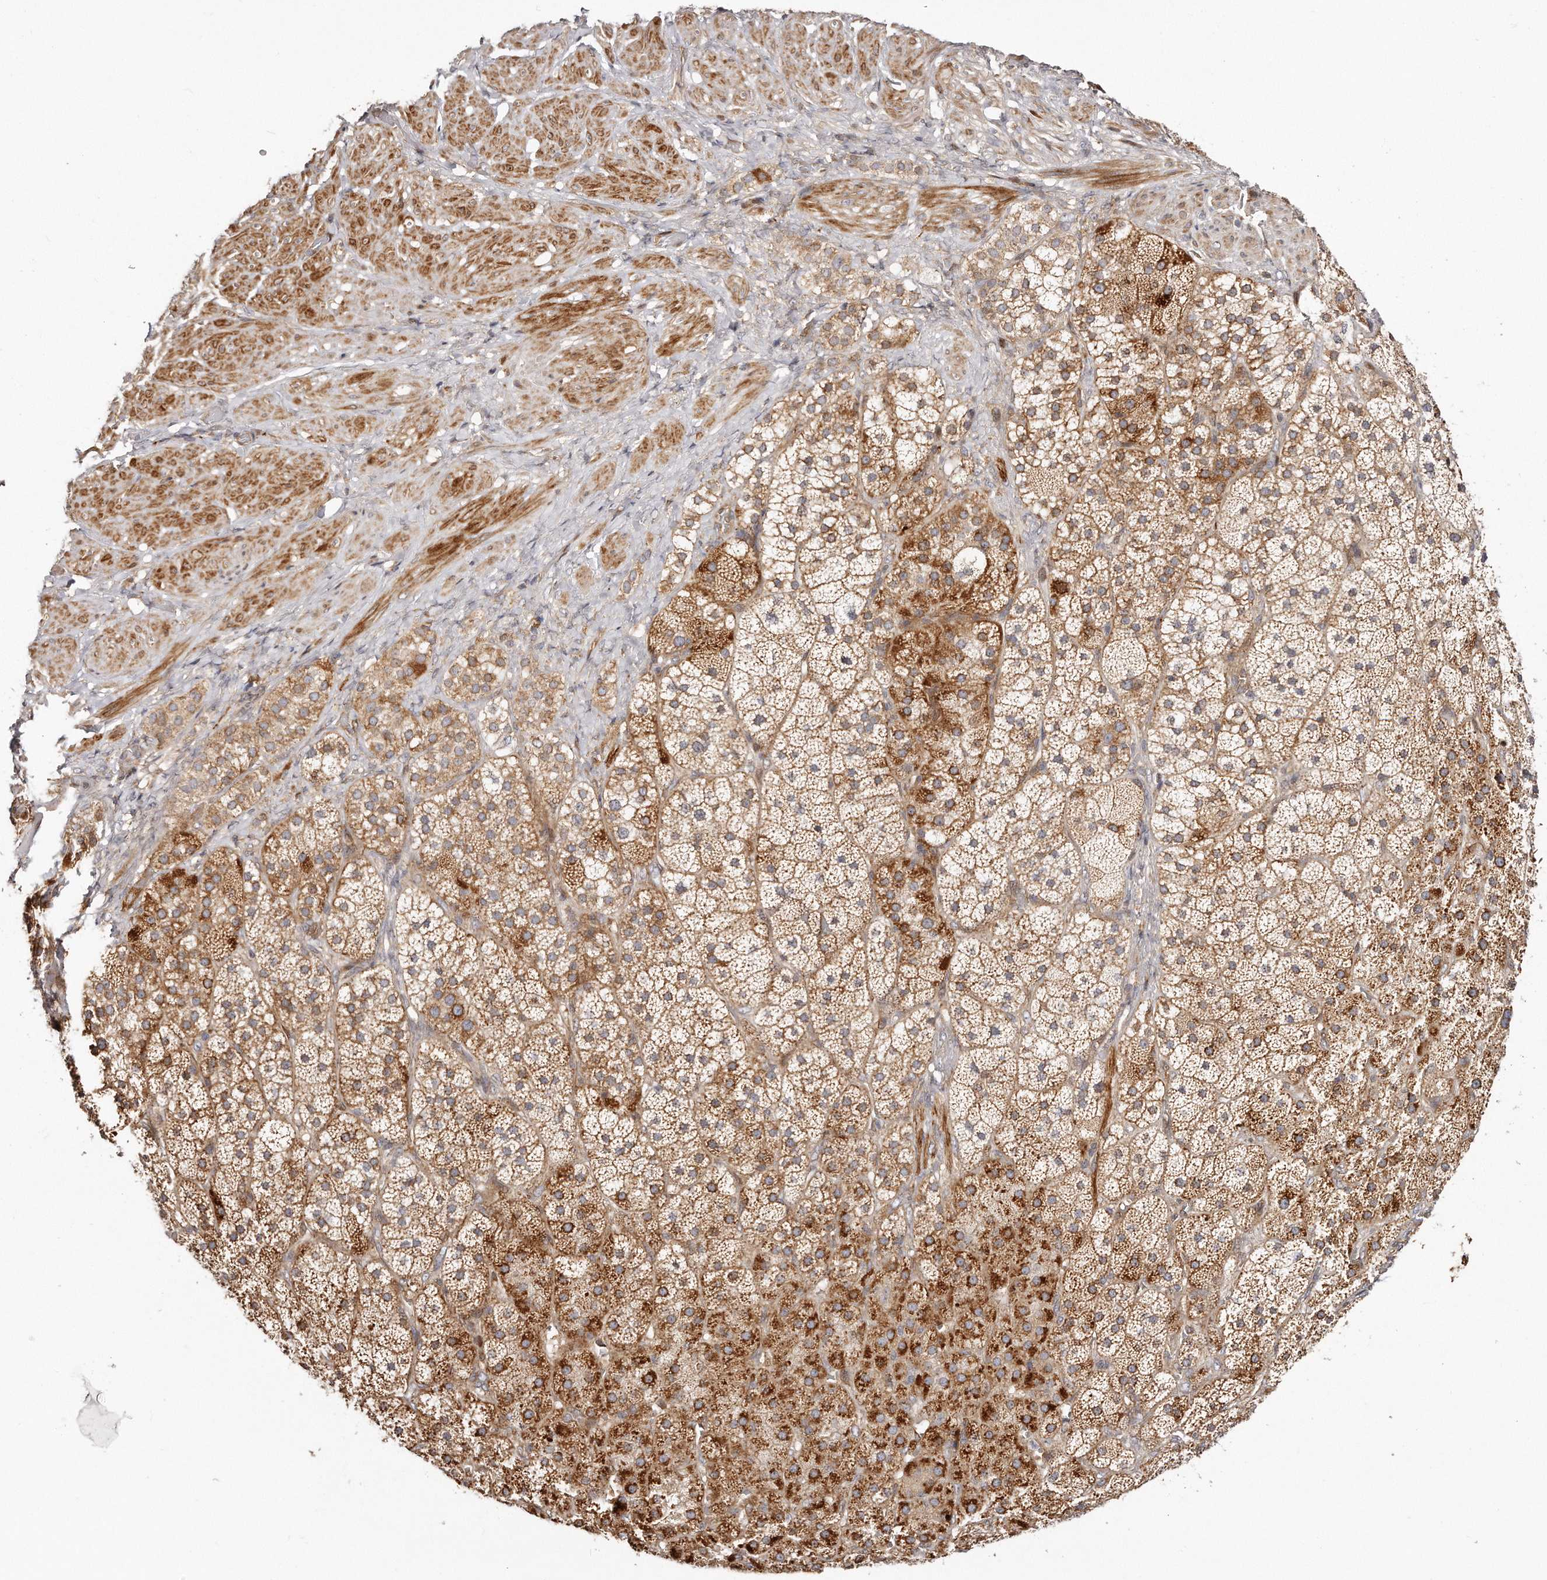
{"staining": {"intensity": "strong", "quantity": "25%-75%", "location": "cytoplasmic/membranous"}, "tissue": "adrenal gland", "cell_type": "Glandular cells", "image_type": "normal", "snomed": [{"axis": "morphology", "description": "Normal tissue, NOS"}, {"axis": "topography", "description": "Adrenal gland"}], "caption": "High-magnification brightfield microscopy of normal adrenal gland stained with DAB (3,3'-diaminobenzidine) (brown) and counterstained with hematoxylin (blue). glandular cells exhibit strong cytoplasmic/membranous positivity is present in about25%-75% of cells.", "gene": "GBP4", "patient": {"sex": "male", "age": 57}}